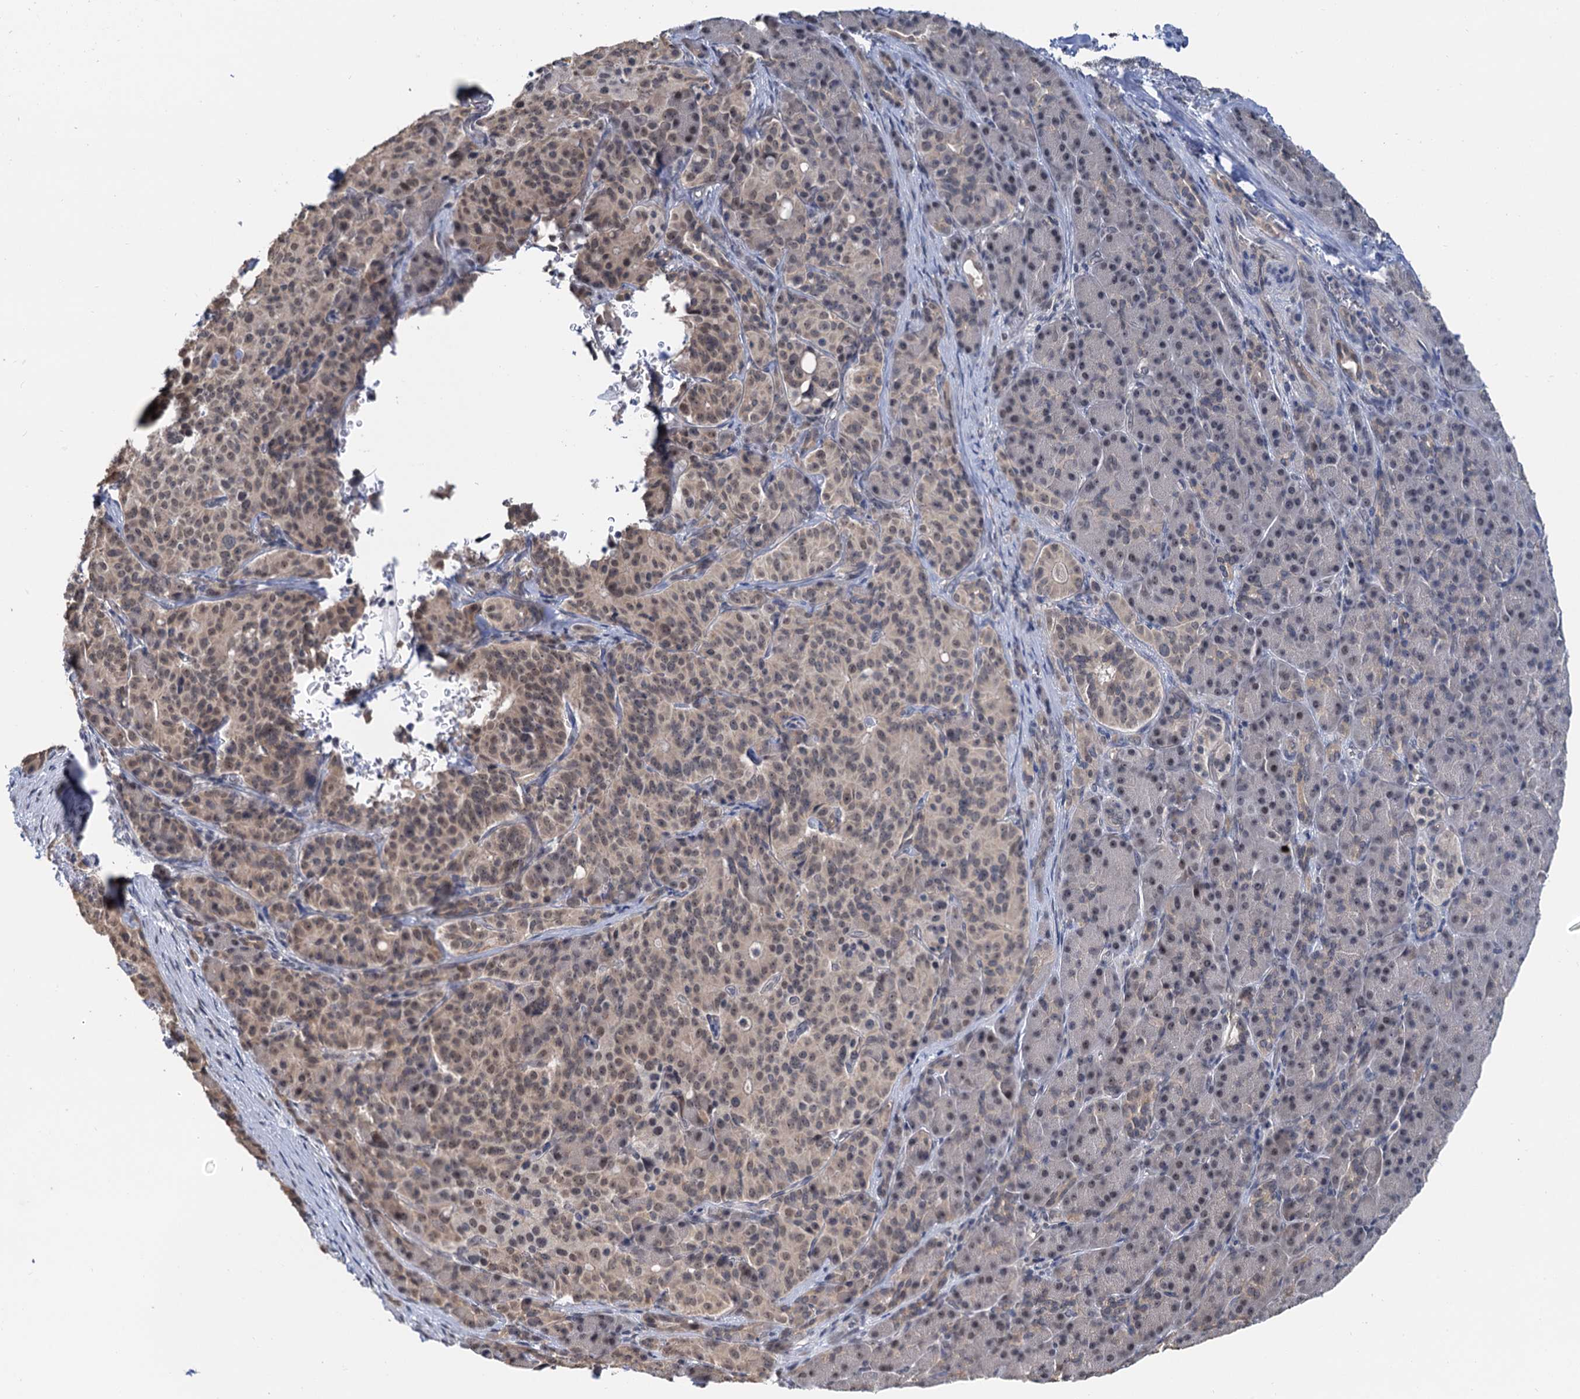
{"staining": {"intensity": "weak", "quantity": "25%-75%", "location": "nuclear"}, "tissue": "pancreatic cancer", "cell_type": "Tumor cells", "image_type": "cancer", "snomed": [{"axis": "morphology", "description": "Adenocarcinoma, NOS"}, {"axis": "topography", "description": "Pancreas"}], "caption": "Tumor cells reveal weak nuclear expression in about 25%-75% of cells in pancreatic cancer (adenocarcinoma).", "gene": "NAT10", "patient": {"sex": "female", "age": 74}}